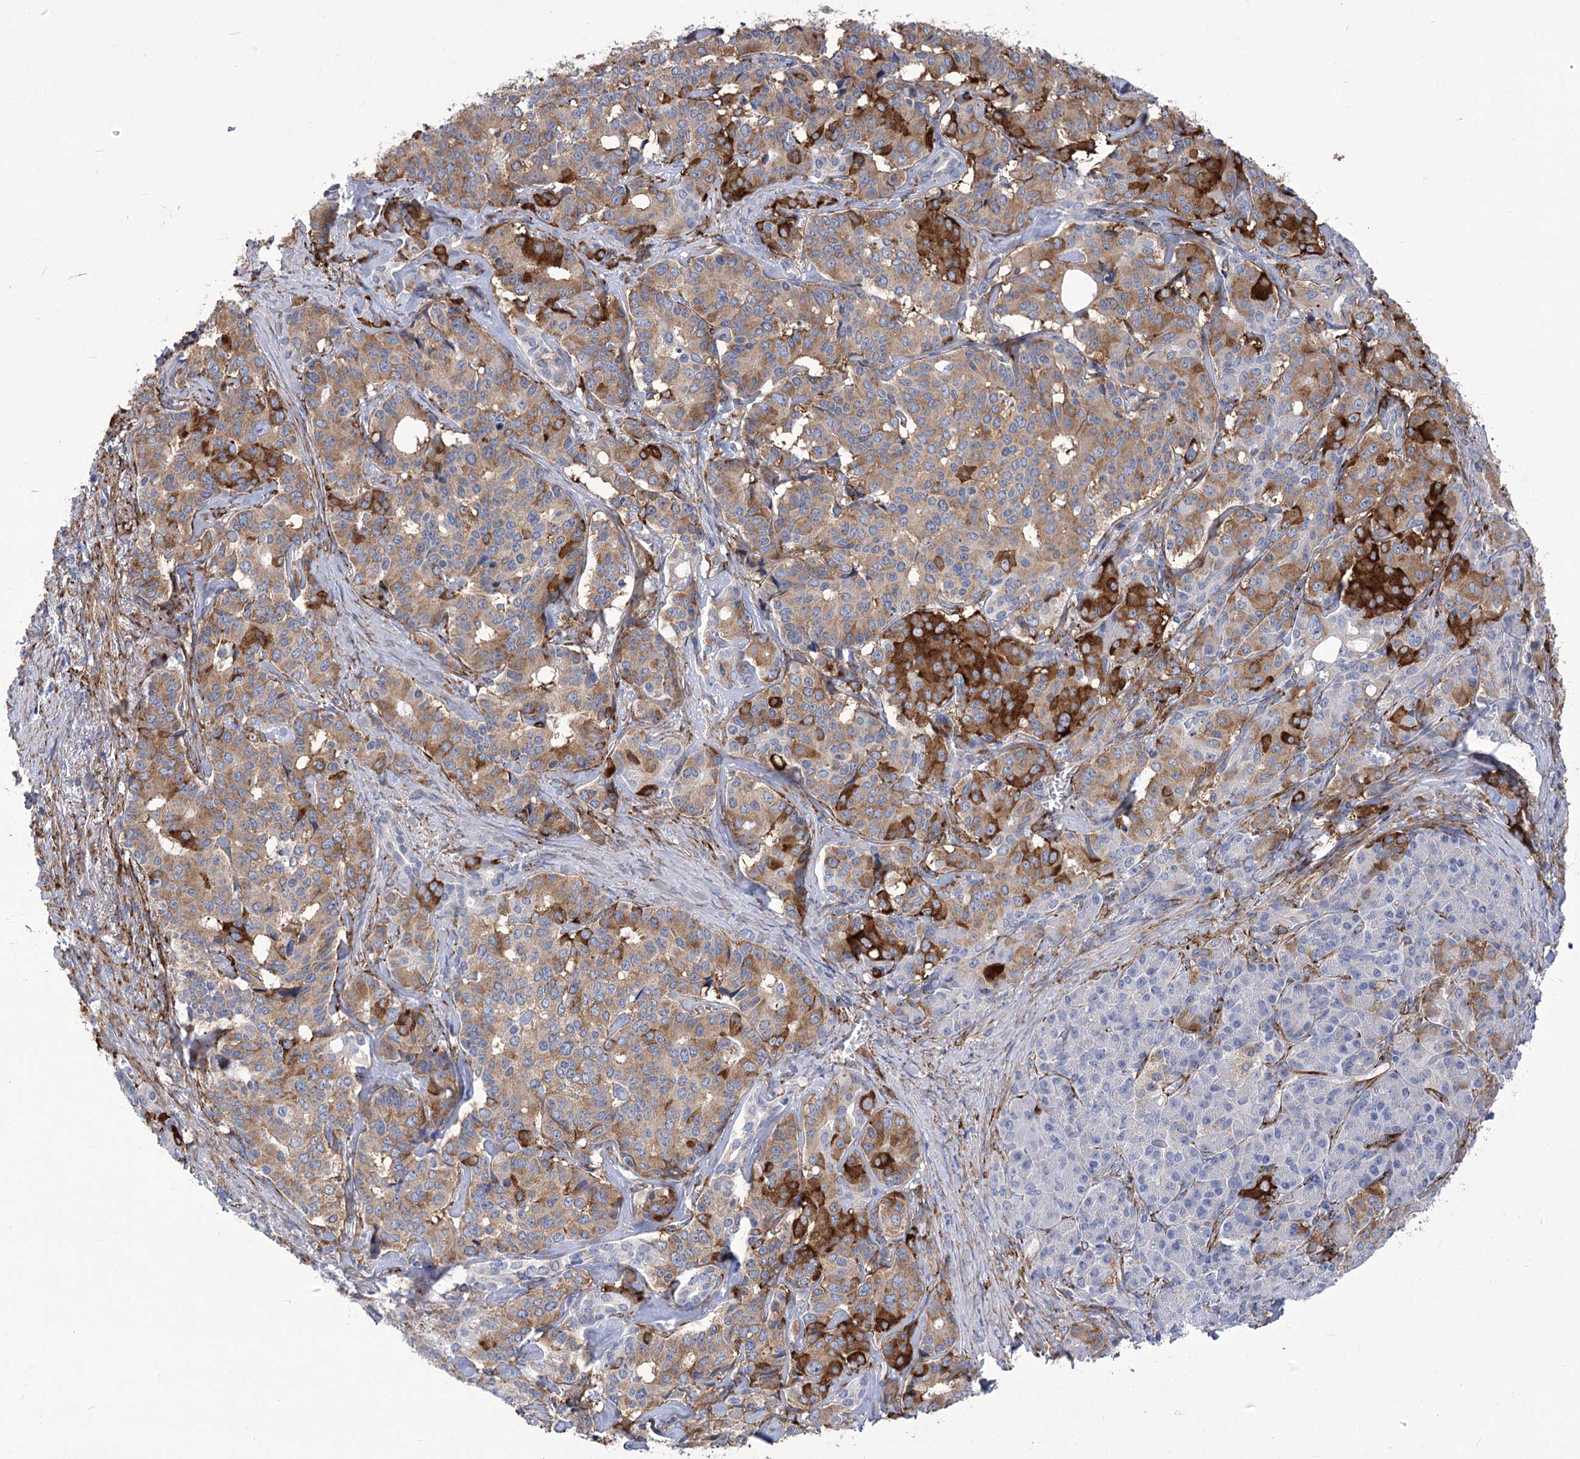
{"staining": {"intensity": "strong", "quantity": "25%-75%", "location": "cytoplasmic/membranous"}, "tissue": "pancreatic cancer", "cell_type": "Tumor cells", "image_type": "cancer", "snomed": [{"axis": "morphology", "description": "Adenocarcinoma, NOS"}, {"axis": "topography", "description": "Pancreas"}], "caption": "Pancreatic cancer (adenocarcinoma) stained for a protein displays strong cytoplasmic/membranous positivity in tumor cells.", "gene": "ANGPTL3", "patient": {"sex": "female", "age": 74}}